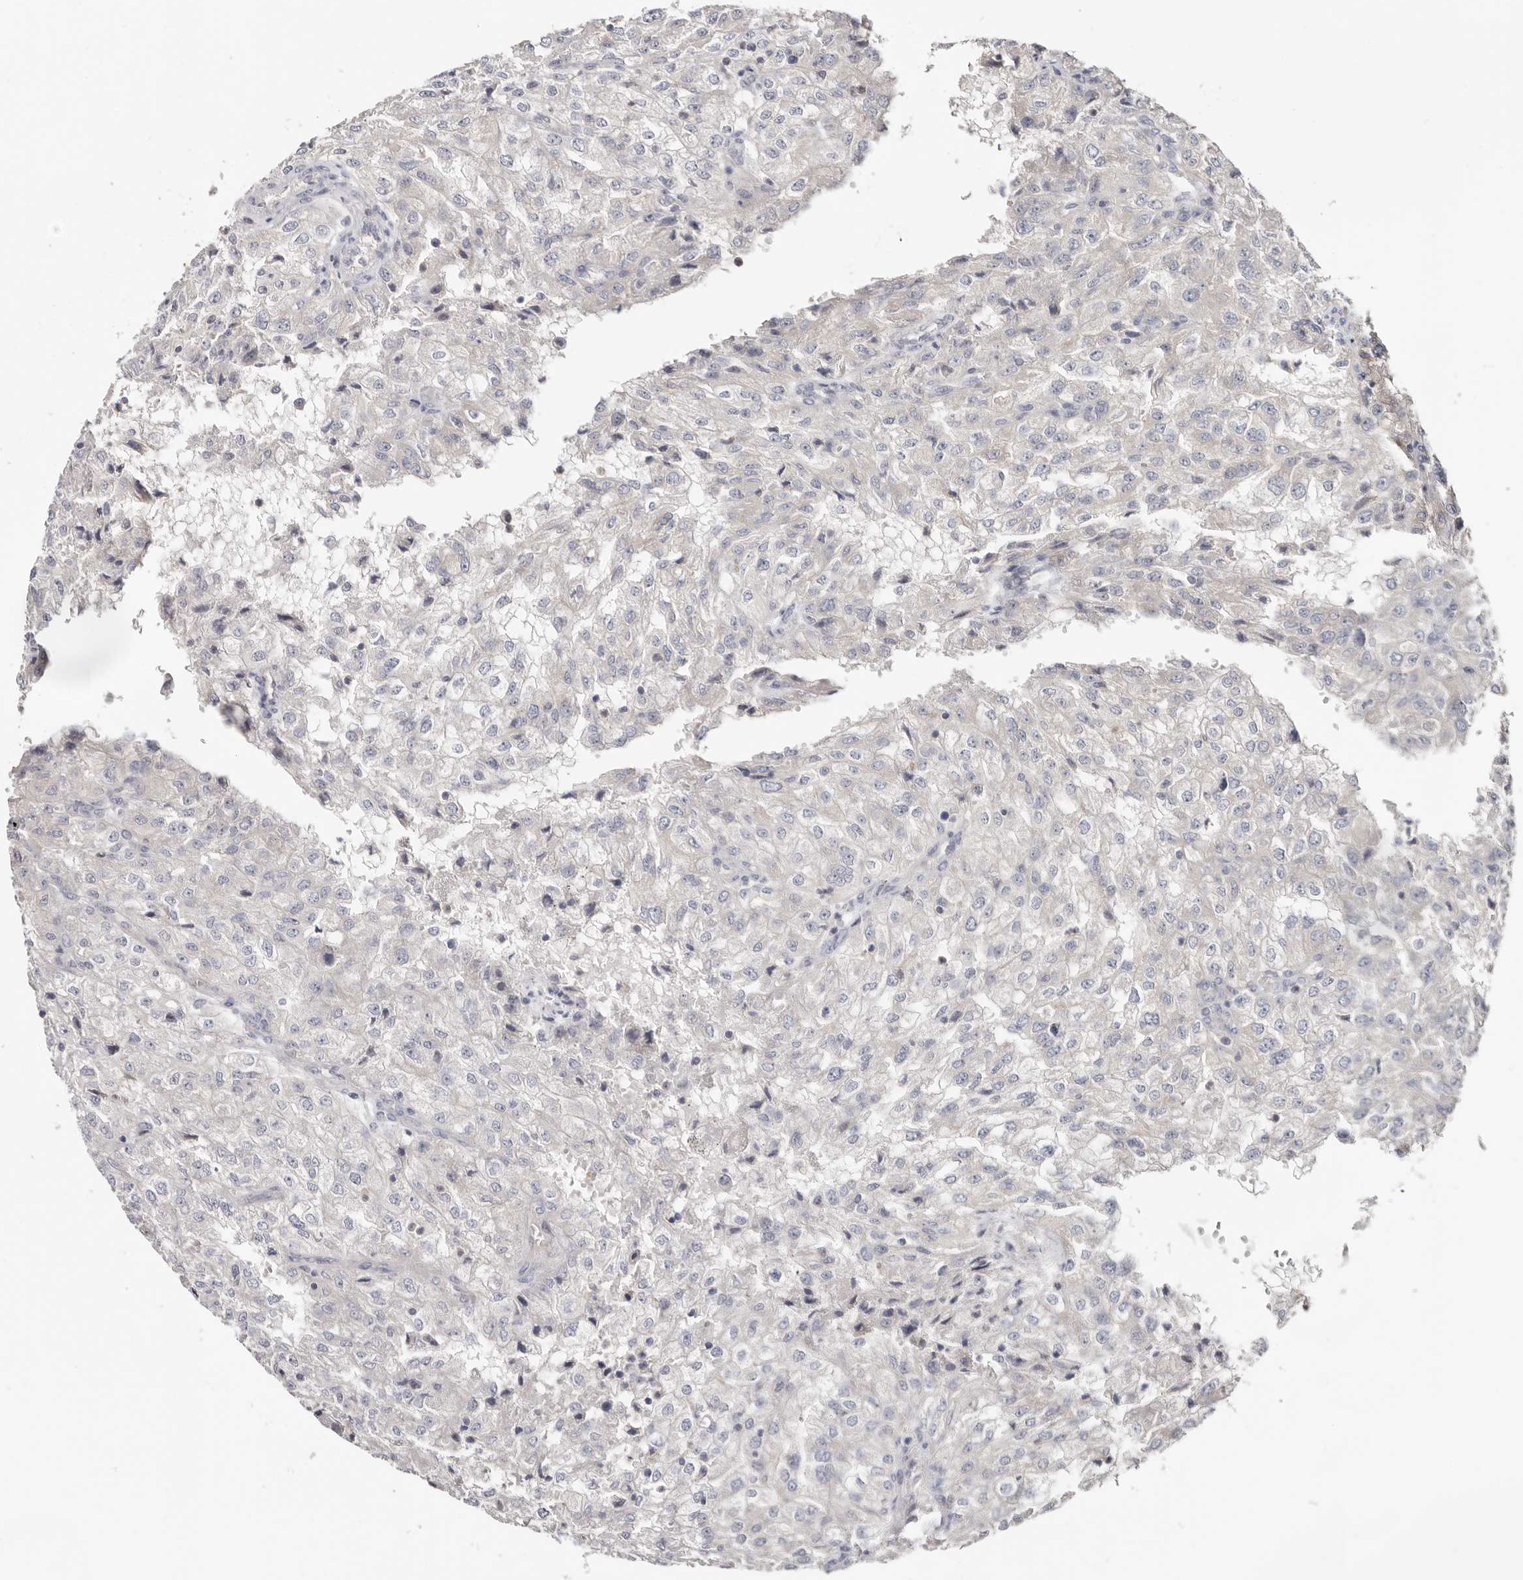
{"staining": {"intensity": "negative", "quantity": "none", "location": "none"}, "tissue": "renal cancer", "cell_type": "Tumor cells", "image_type": "cancer", "snomed": [{"axis": "morphology", "description": "Adenocarcinoma, NOS"}, {"axis": "topography", "description": "Kidney"}], "caption": "Tumor cells are negative for brown protein staining in renal adenocarcinoma. (Brightfield microscopy of DAB immunohistochemistry (IHC) at high magnification).", "gene": "S100A14", "patient": {"sex": "female", "age": 54}}